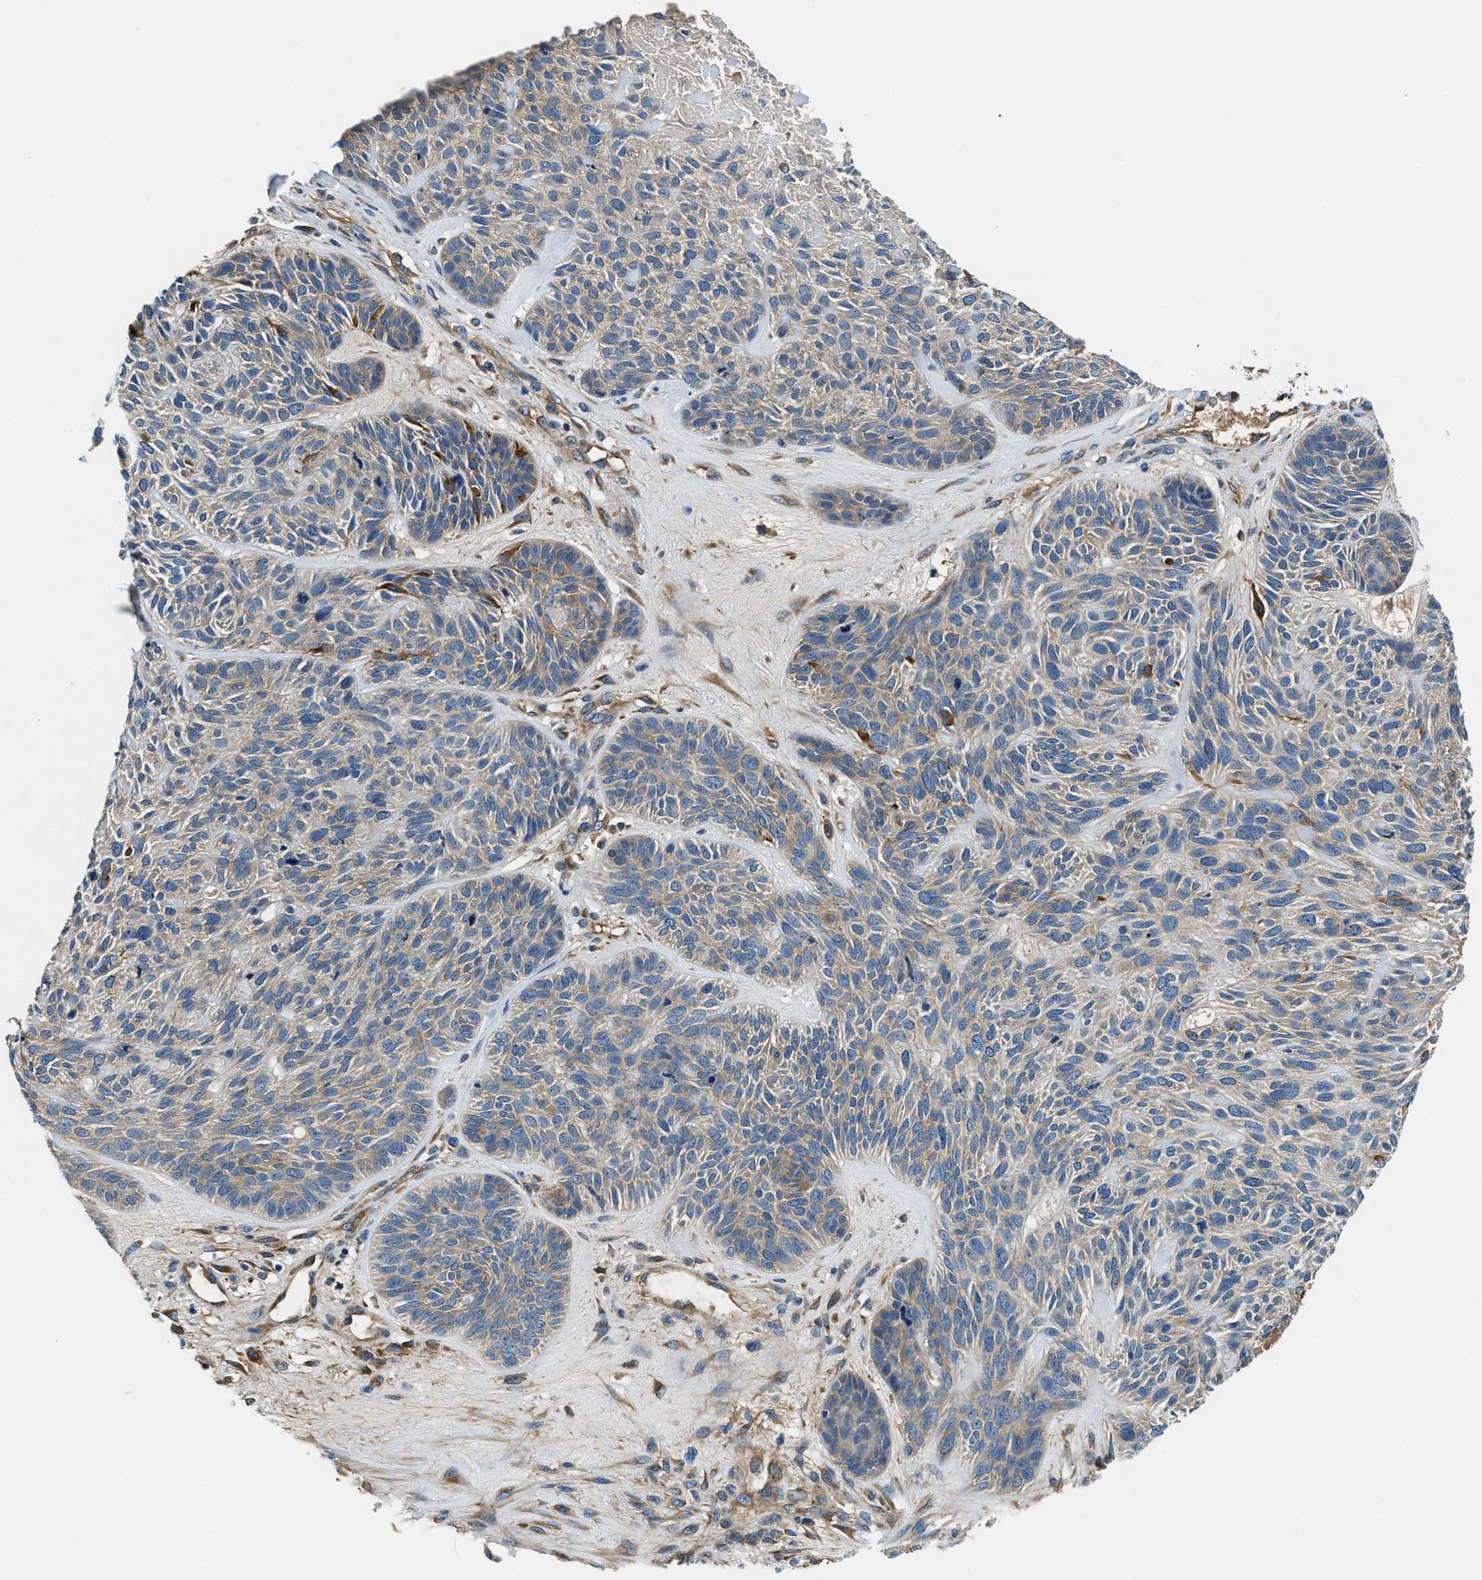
{"staining": {"intensity": "weak", "quantity": ">75%", "location": "cytoplasmic/membranous"}, "tissue": "skin cancer", "cell_type": "Tumor cells", "image_type": "cancer", "snomed": [{"axis": "morphology", "description": "Basal cell carcinoma"}, {"axis": "topography", "description": "Skin"}], "caption": "DAB (3,3'-diaminobenzidine) immunohistochemical staining of human skin cancer (basal cell carcinoma) displays weak cytoplasmic/membranous protein expression in about >75% of tumor cells.", "gene": "EEA1", "patient": {"sex": "male", "age": 55}}